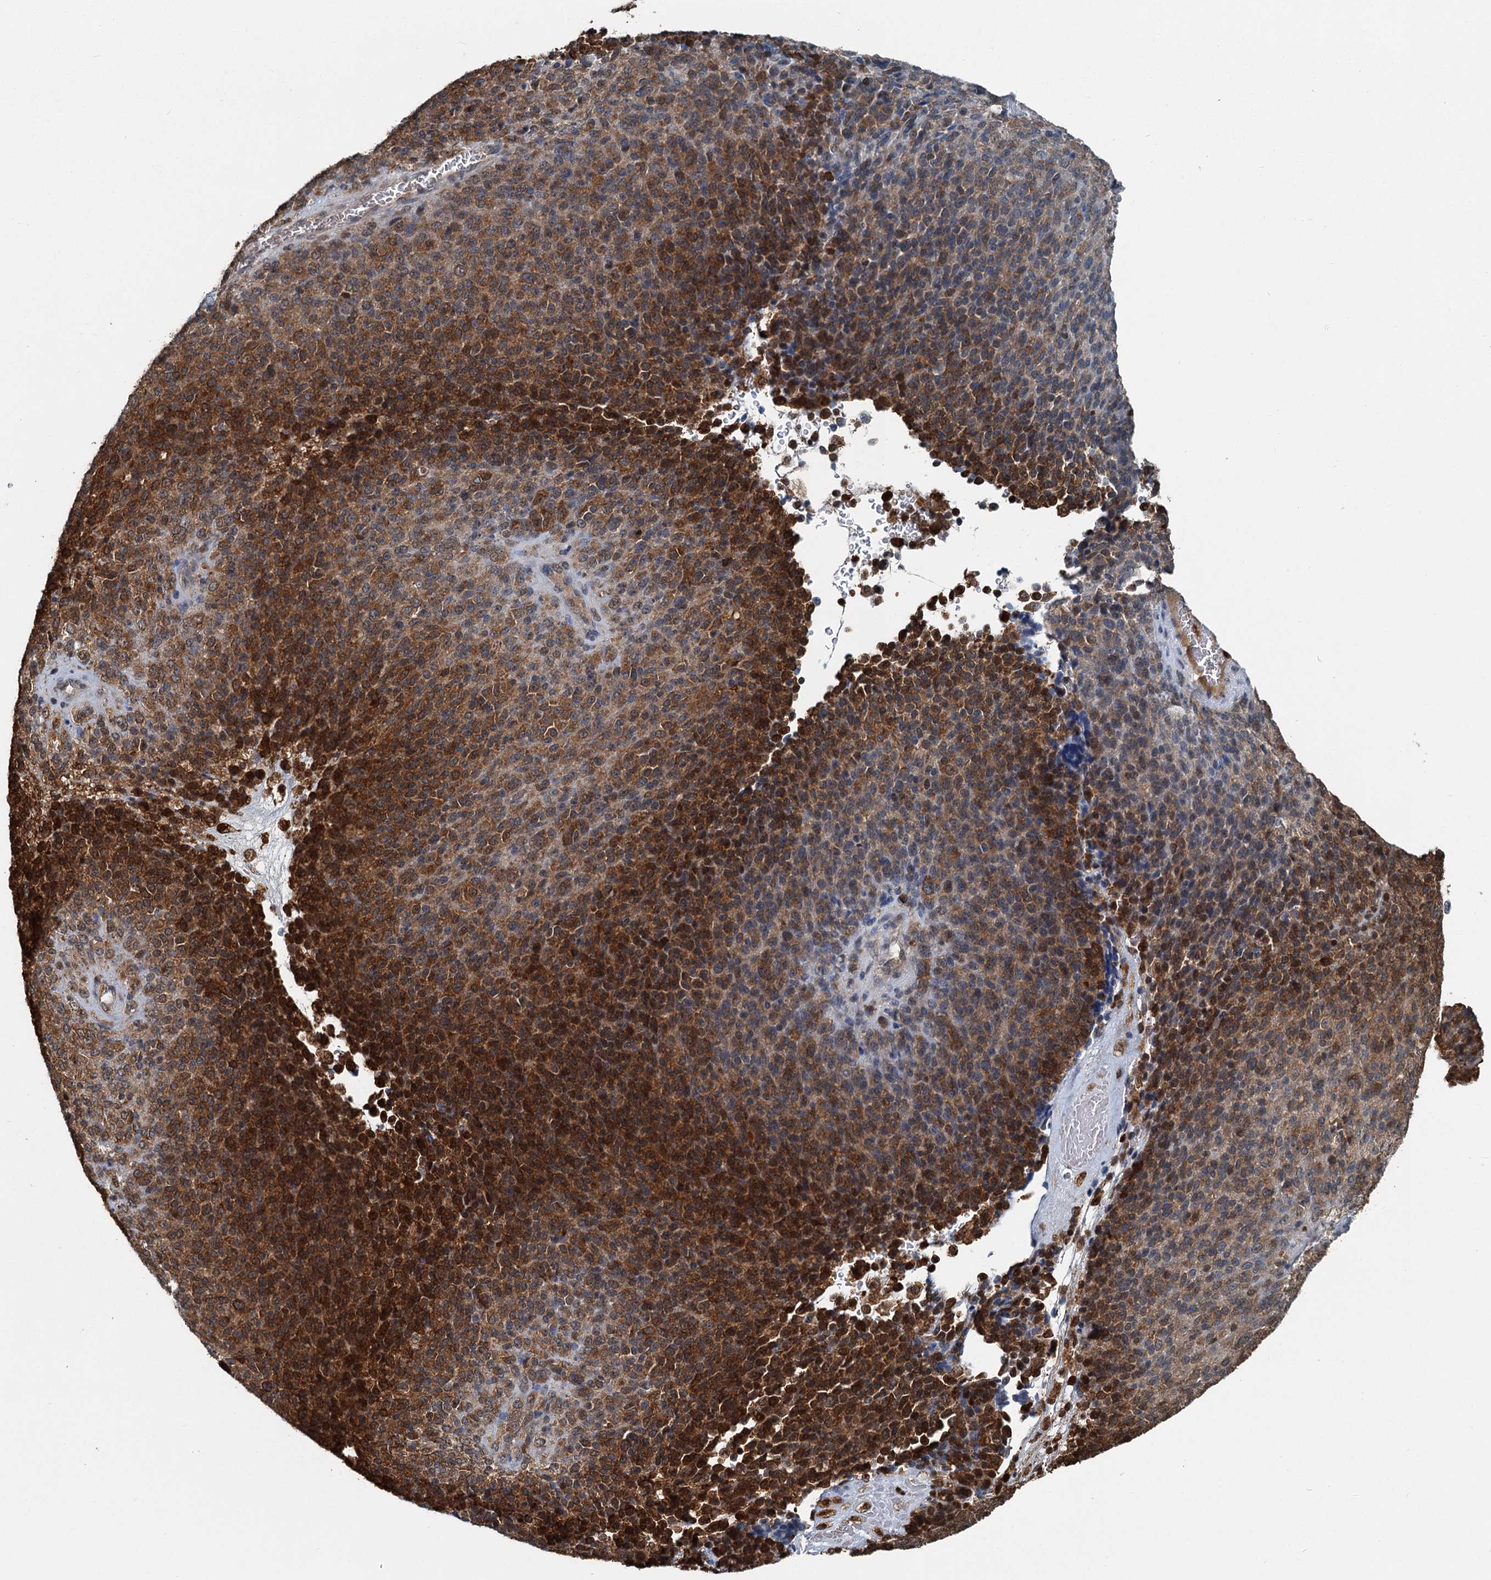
{"staining": {"intensity": "strong", "quantity": ">75%", "location": "cytoplasmic/membranous"}, "tissue": "melanoma", "cell_type": "Tumor cells", "image_type": "cancer", "snomed": [{"axis": "morphology", "description": "Malignant melanoma, Metastatic site"}, {"axis": "topography", "description": "Brain"}], "caption": "Immunohistochemistry (IHC) of human melanoma reveals high levels of strong cytoplasmic/membranous staining in approximately >75% of tumor cells.", "gene": "GPI", "patient": {"sex": "female", "age": 56}}